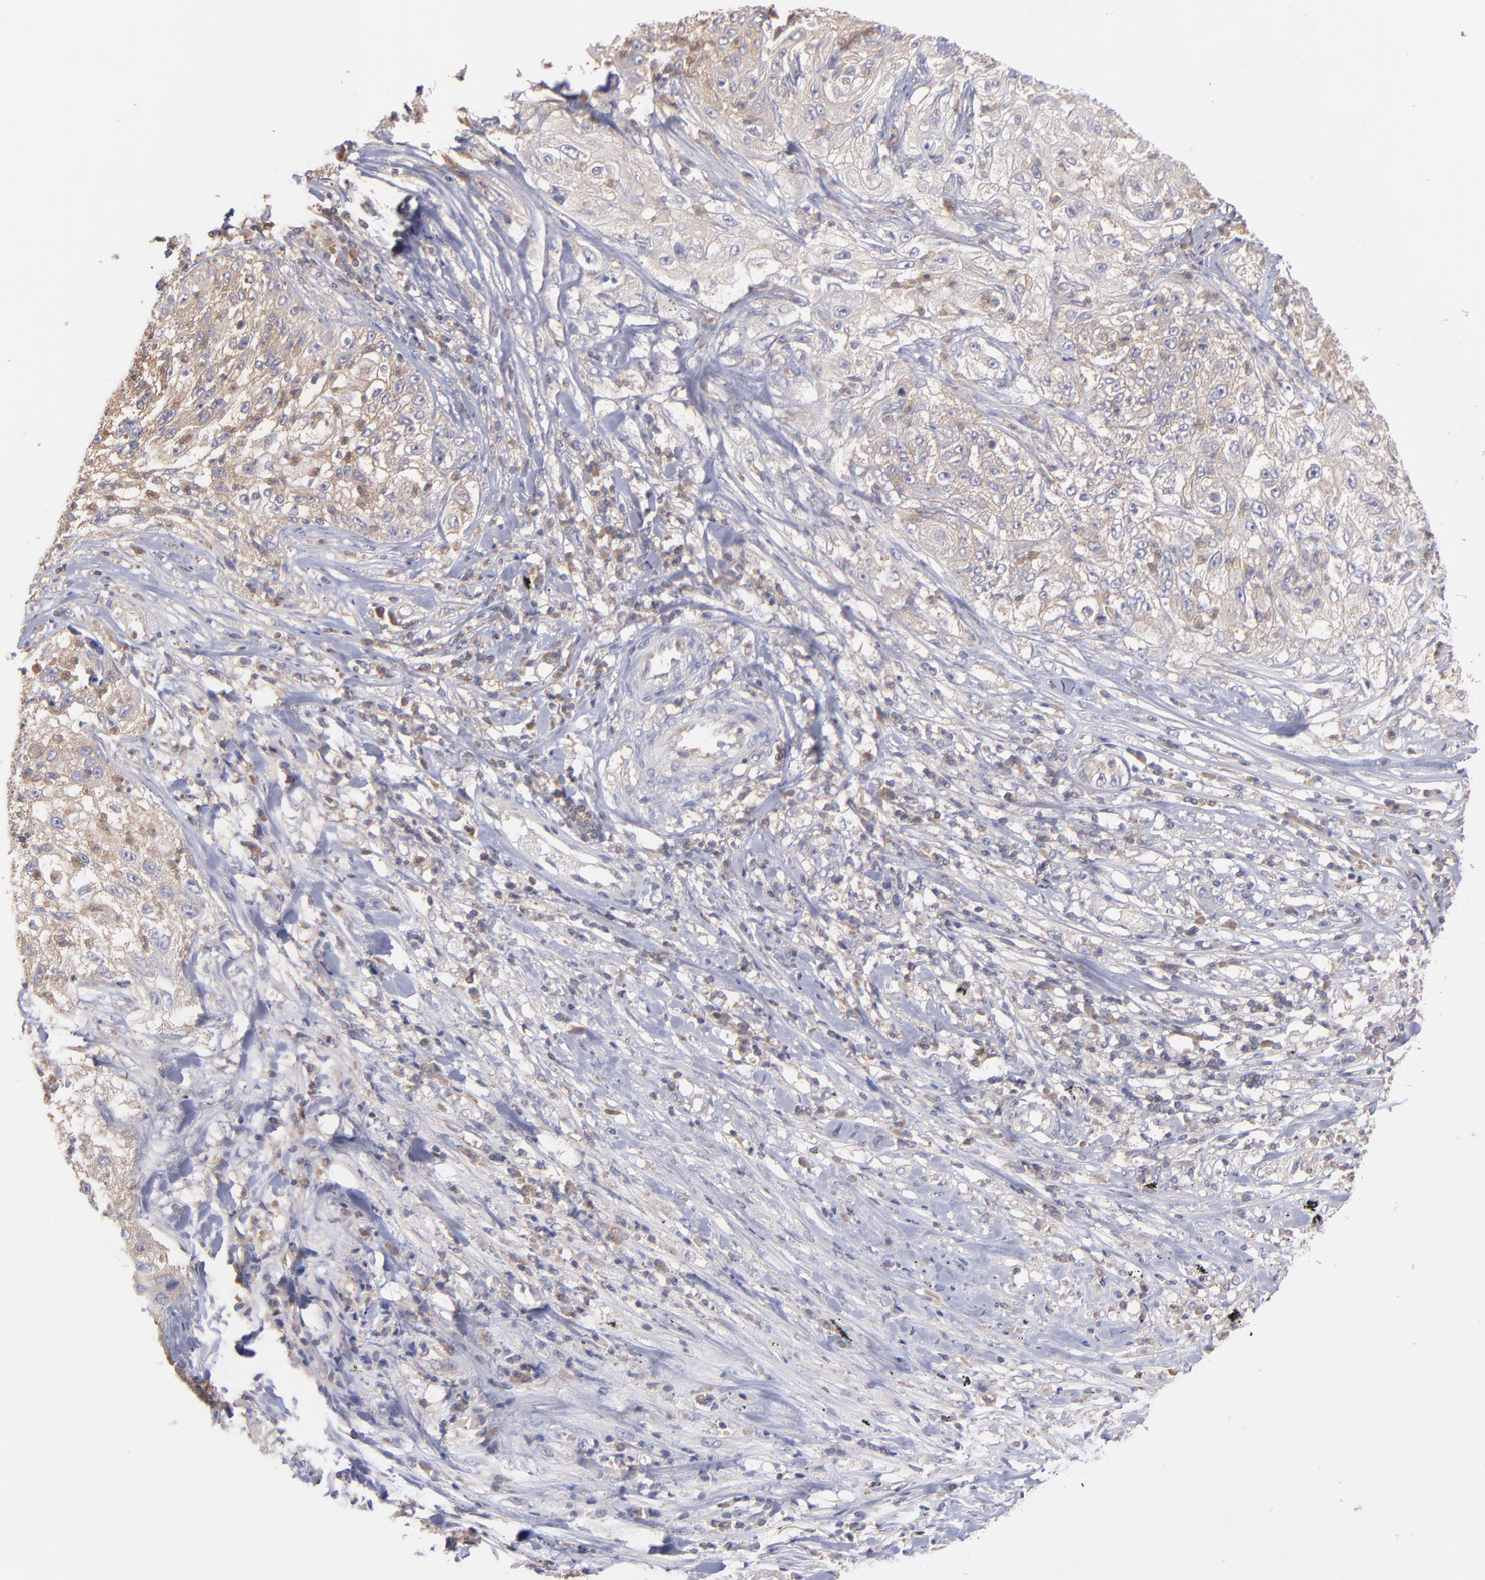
{"staining": {"intensity": "weak", "quantity": "<25%", "location": "cytoplasmic/membranous"}, "tissue": "lung cancer", "cell_type": "Tumor cells", "image_type": "cancer", "snomed": [{"axis": "morphology", "description": "Inflammation, NOS"}, {"axis": "morphology", "description": "Squamous cell carcinoma, NOS"}, {"axis": "topography", "description": "Lymph node"}, {"axis": "topography", "description": "Soft tissue"}, {"axis": "topography", "description": "Lung"}], "caption": "Squamous cell carcinoma (lung) stained for a protein using IHC shows no positivity tumor cells.", "gene": "MAP2K2", "patient": {"sex": "male", "age": 66}}